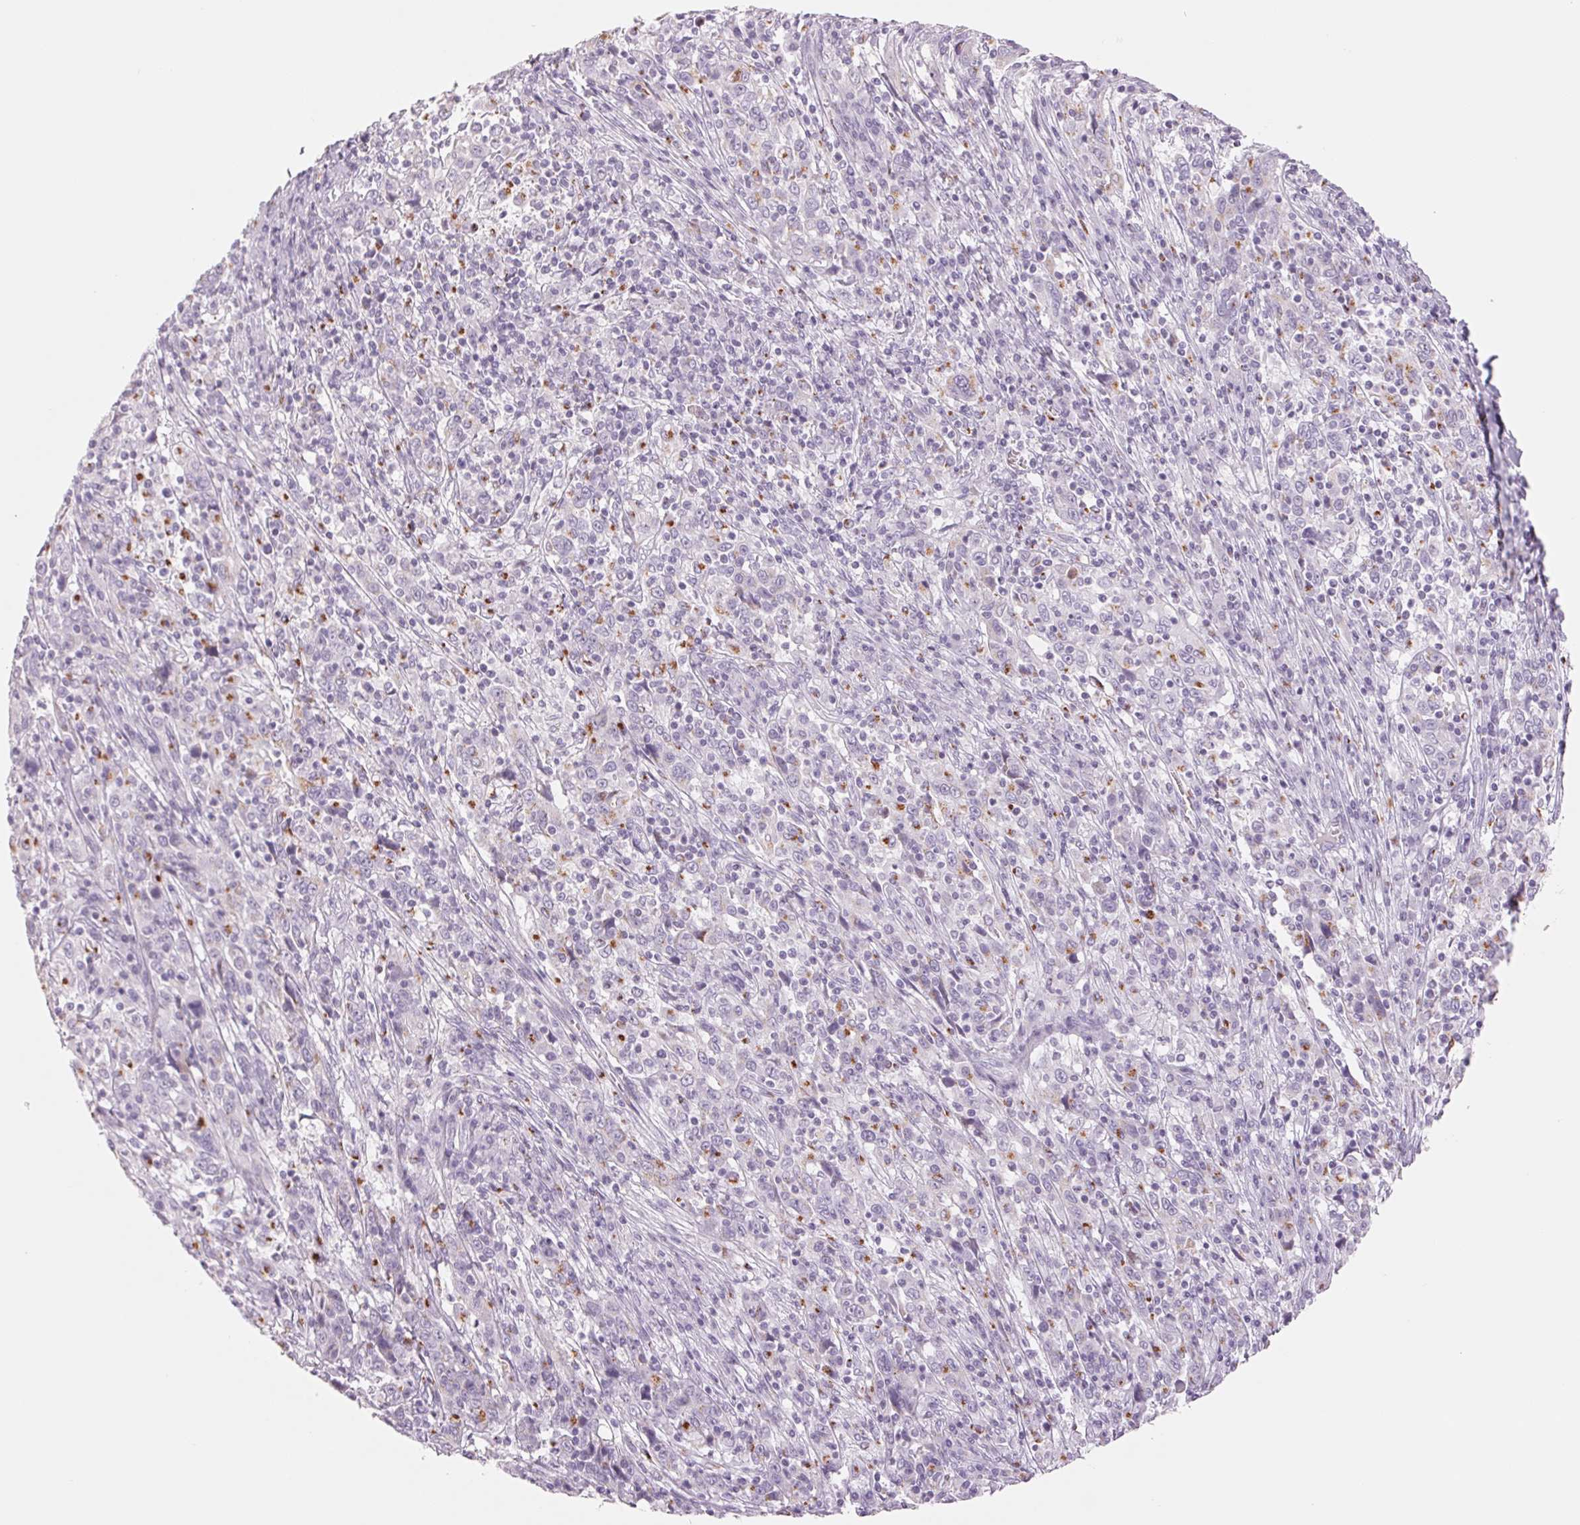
{"staining": {"intensity": "negative", "quantity": "none", "location": "none"}, "tissue": "cervical cancer", "cell_type": "Tumor cells", "image_type": "cancer", "snomed": [{"axis": "morphology", "description": "Squamous cell carcinoma, NOS"}, {"axis": "topography", "description": "Cervix"}], "caption": "High power microscopy histopathology image of an immunohistochemistry photomicrograph of cervical squamous cell carcinoma, revealing no significant positivity in tumor cells.", "gene": "GALNT7", "patient": {"sex": "female", "age": 46}}